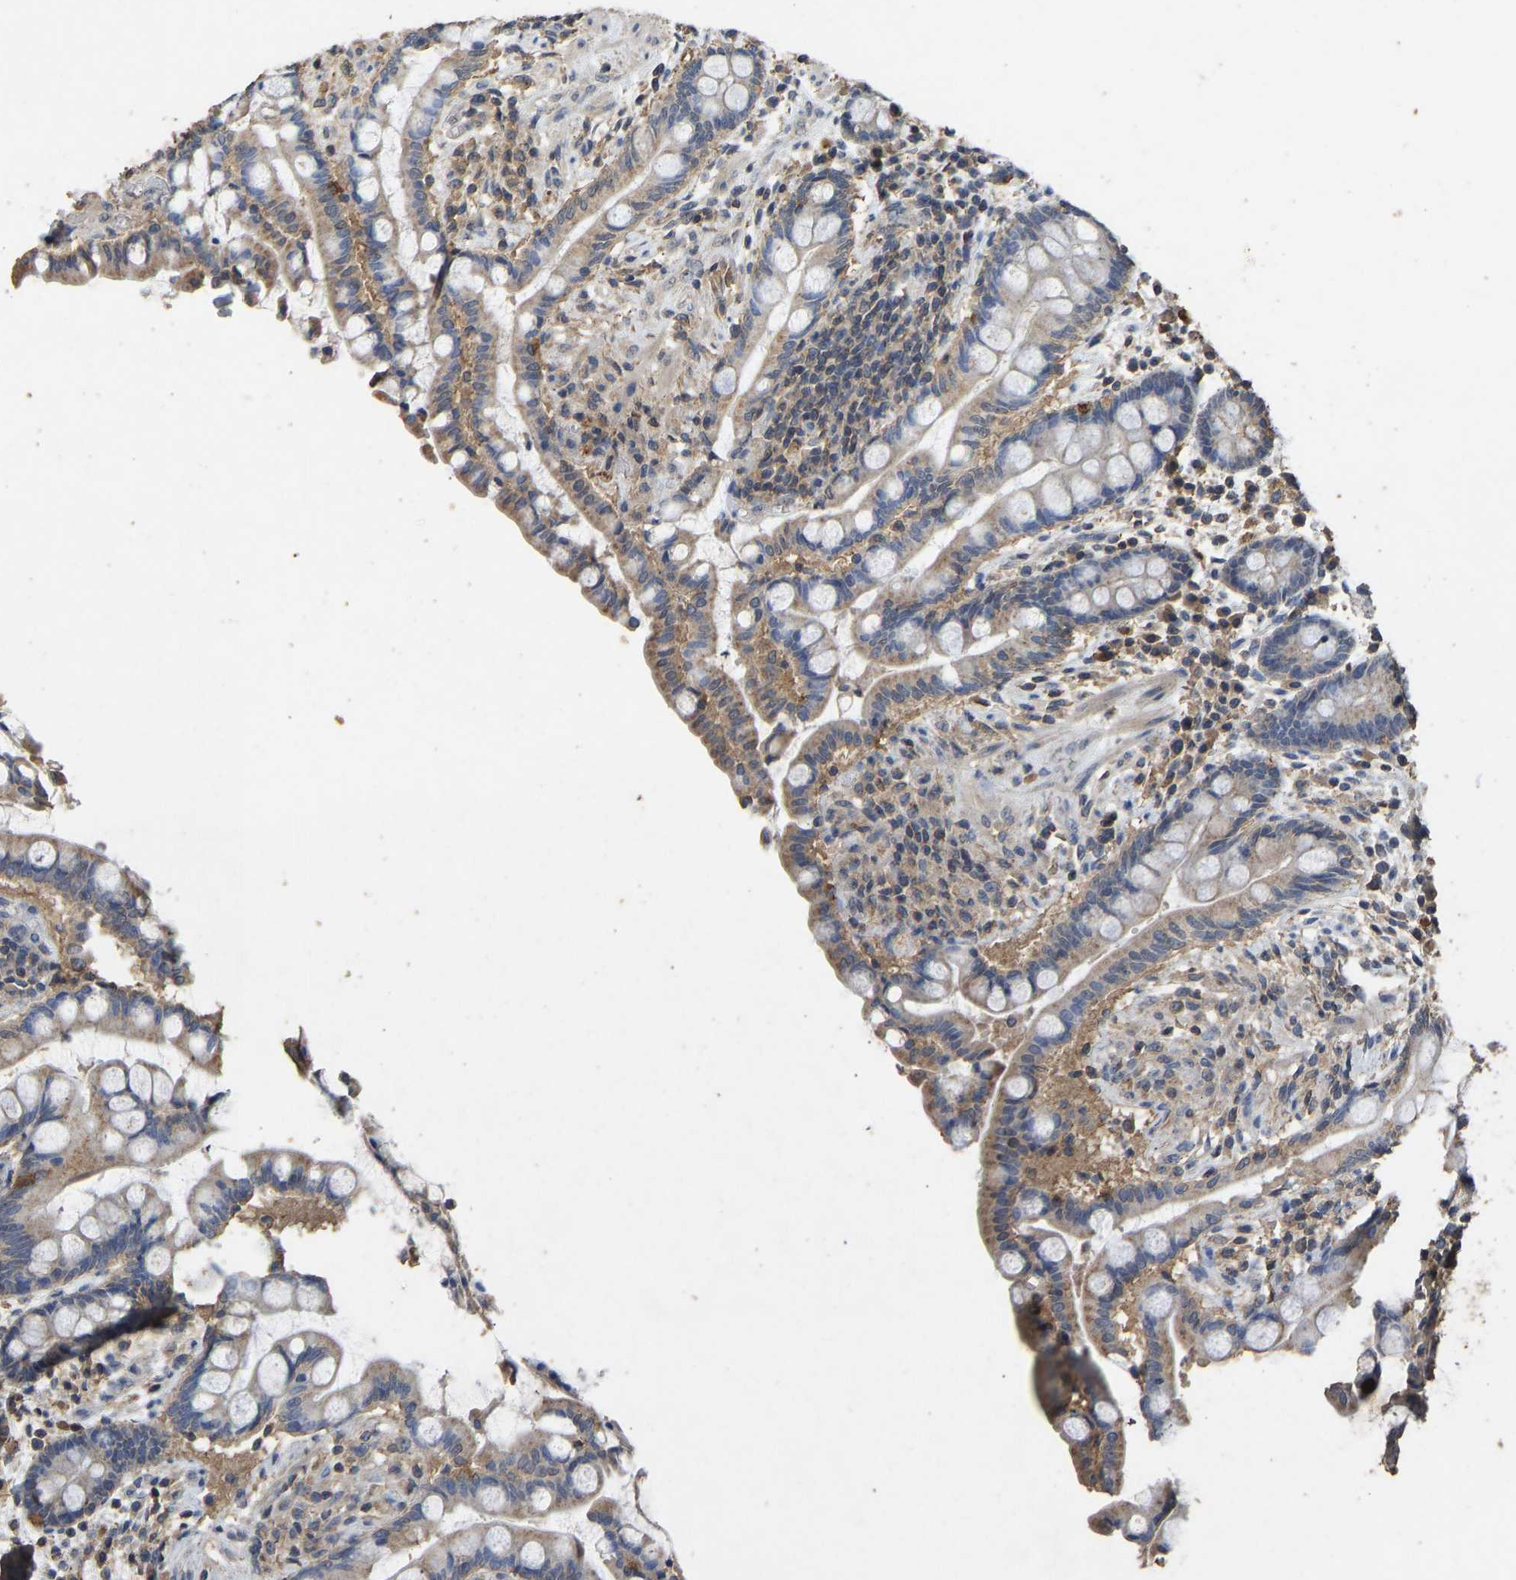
{"staining": {"intensity": "negative", "quantity": "none", "location": "none"}, "tissue": "colon", "cell_type": "Endothelial cells", "image_type": "normal", "snomed": [{"axis": "morphology", "description": "Normal tissue, NOS"}, {"axis": "topography", "description": "Colon"}], "caption": "DAB immunohistochemical staining of normal colon demonstrates no significant positivity in endothelial cells.", "gene": "CIDEC", "patient": {"sex": "male", "age": 73}}